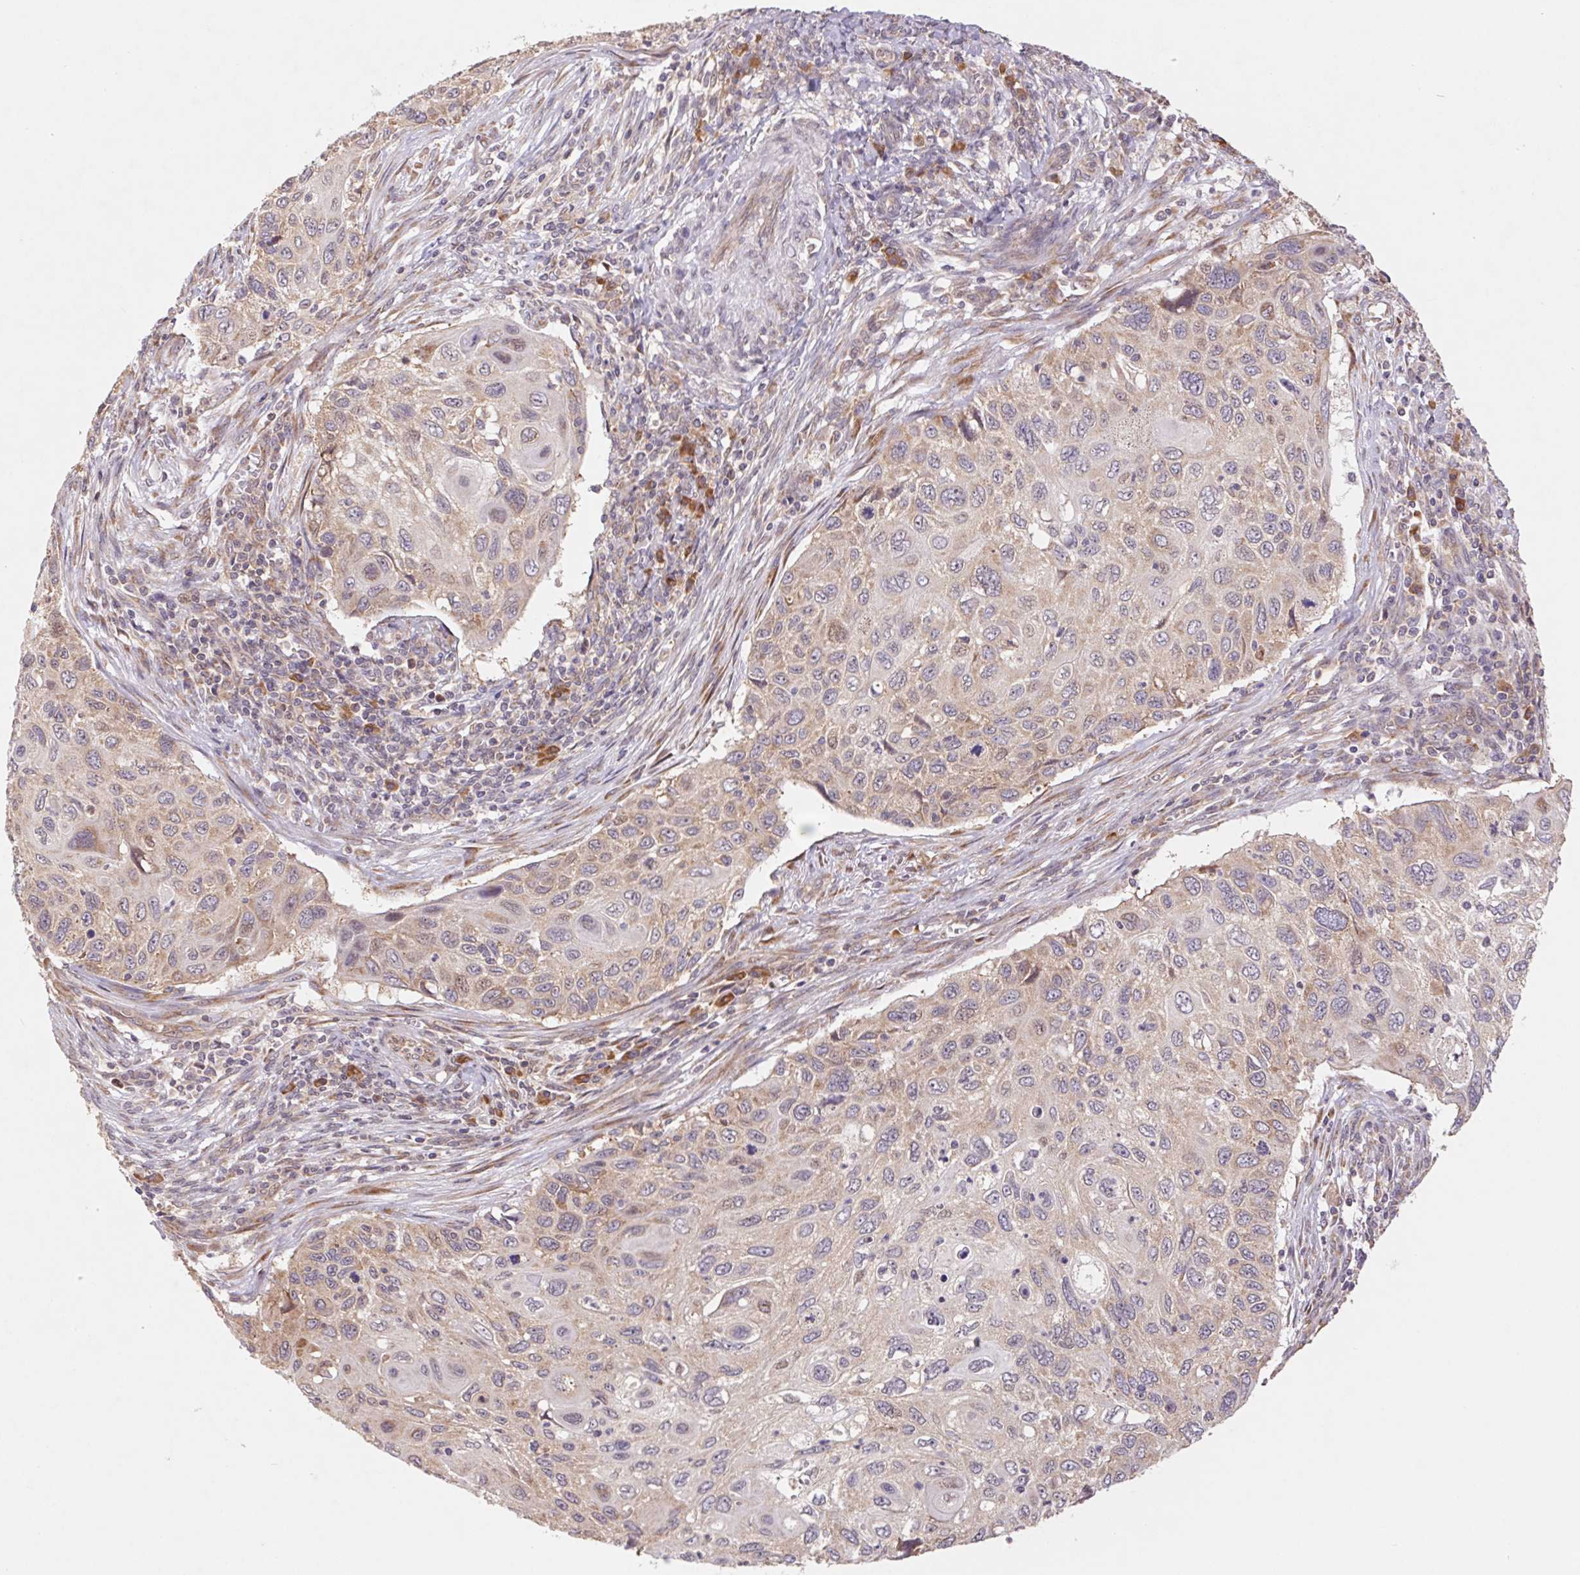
{"staining": {"intensity": "weak", "quantity": "25%-75%", "location": "cytoplasmic/membranous"}, "tissue": "cervical cancer", "cell_type": "Tumor cells", "image_type": "cancer", "snomed": [{"axis": "morphology", "description": "Squamous cell carcinoma, NOS"}, {"axis": "topography", "description": "Cervix"}], "caption": "Tumor cells demonstrate low levels of weak cytoplasmic/membranous staining in about 25%-75% of cells in cervical squamous cell carcinoma.", "gene": "RPL27A", "patient": {"sex": "female", "age": 70}}